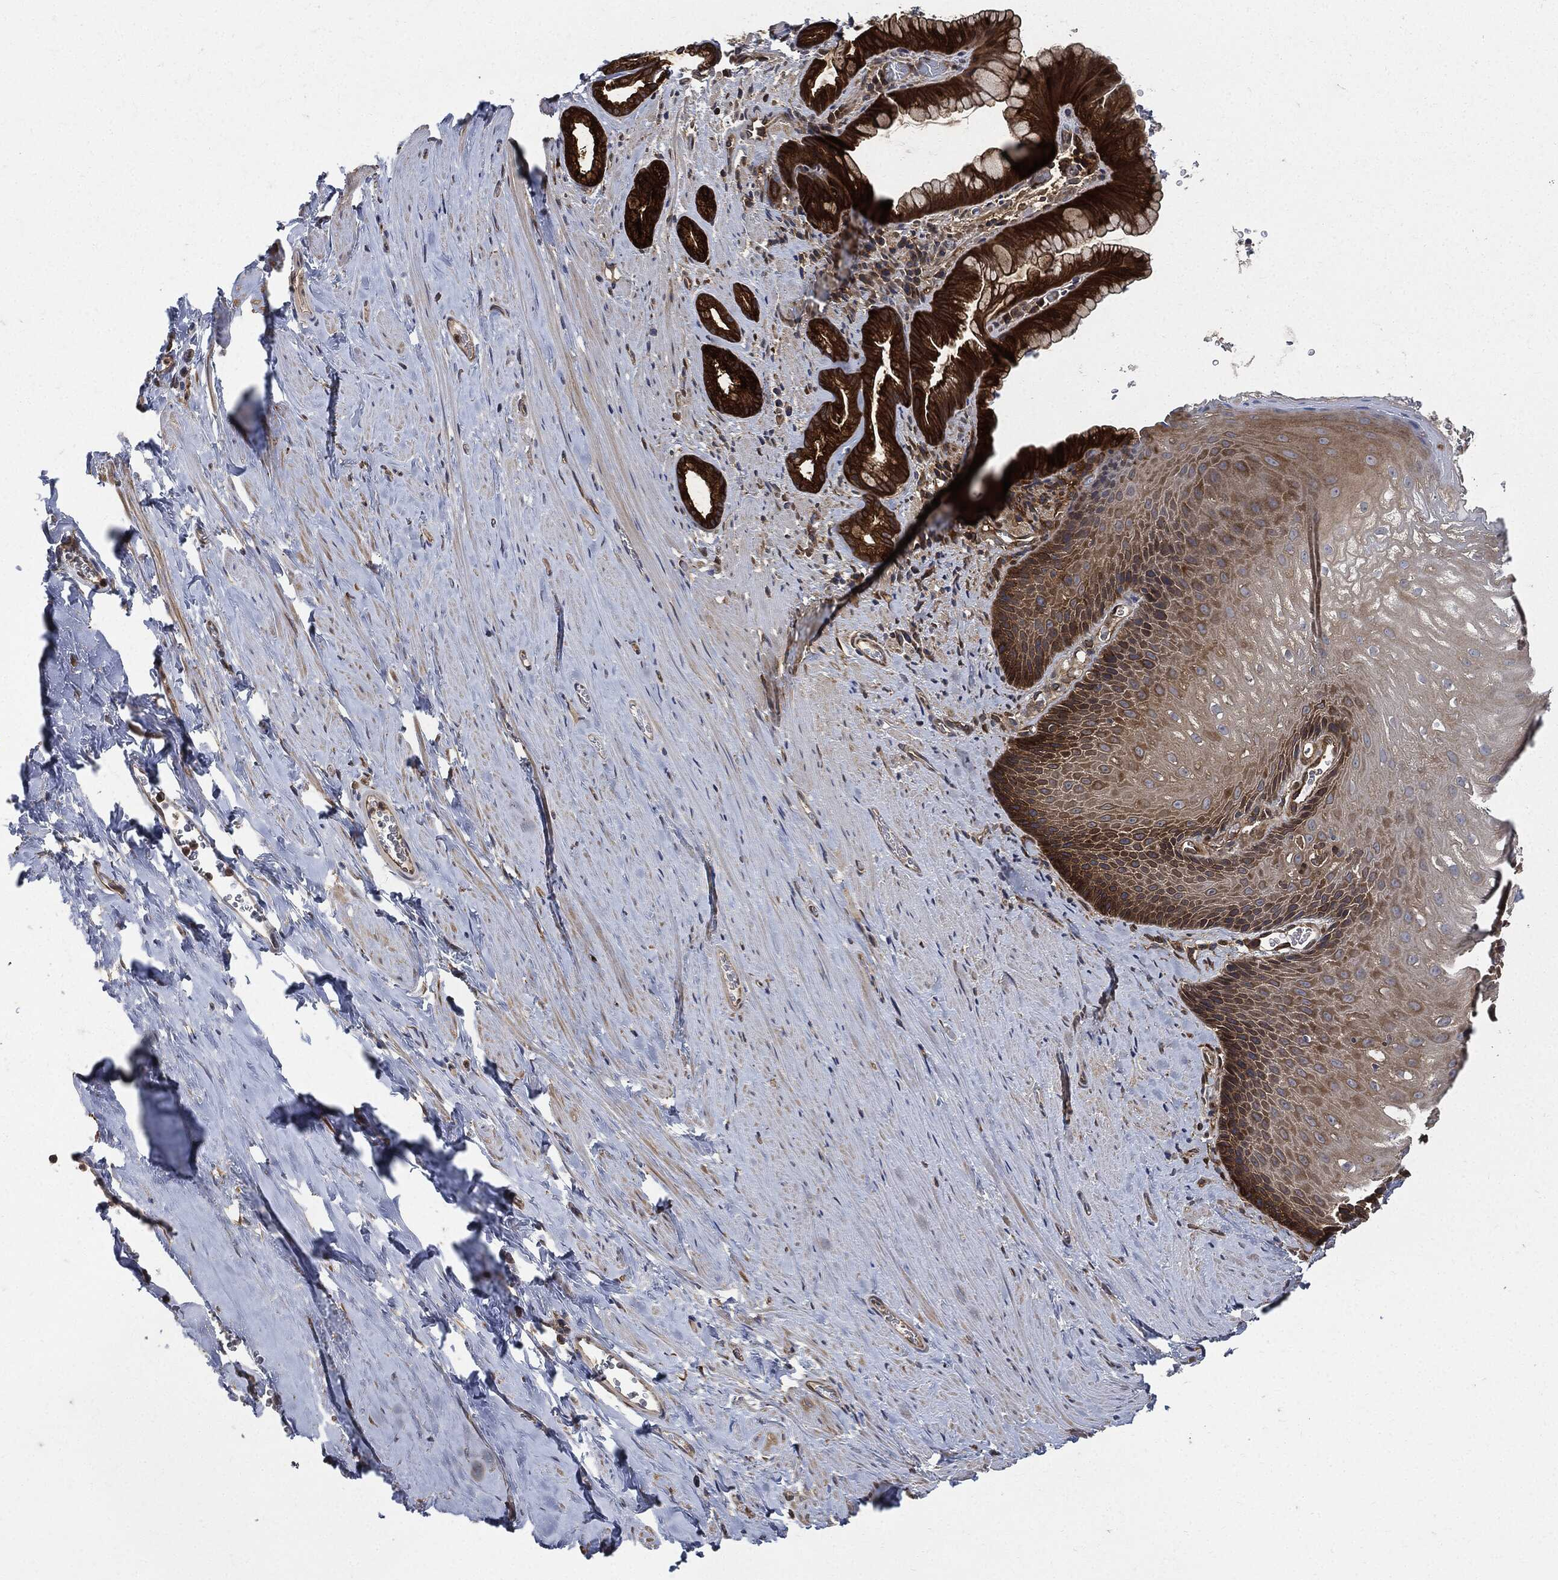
{"staining": {"intensity": "moderate", "quantity": ">75%", "location": "cytoplasmic/membranous"}, "tissue": "esophagus", "cell_type": "Squamous epithelial cells", "image_type": "normal", "snomed": [{"axis": "morphology", "description": "Normal tissue, NOS"}, {"axis": "topography", "description": "Esophagus"}], "caption": "Protein staining of unremarkable esophagus shows moderate cytoplasmic/membranous positivity in about >75% of squamous epithelial cells.", "gene": "XPNPEP1", "patient": {"sex": "male", "age": 64}}